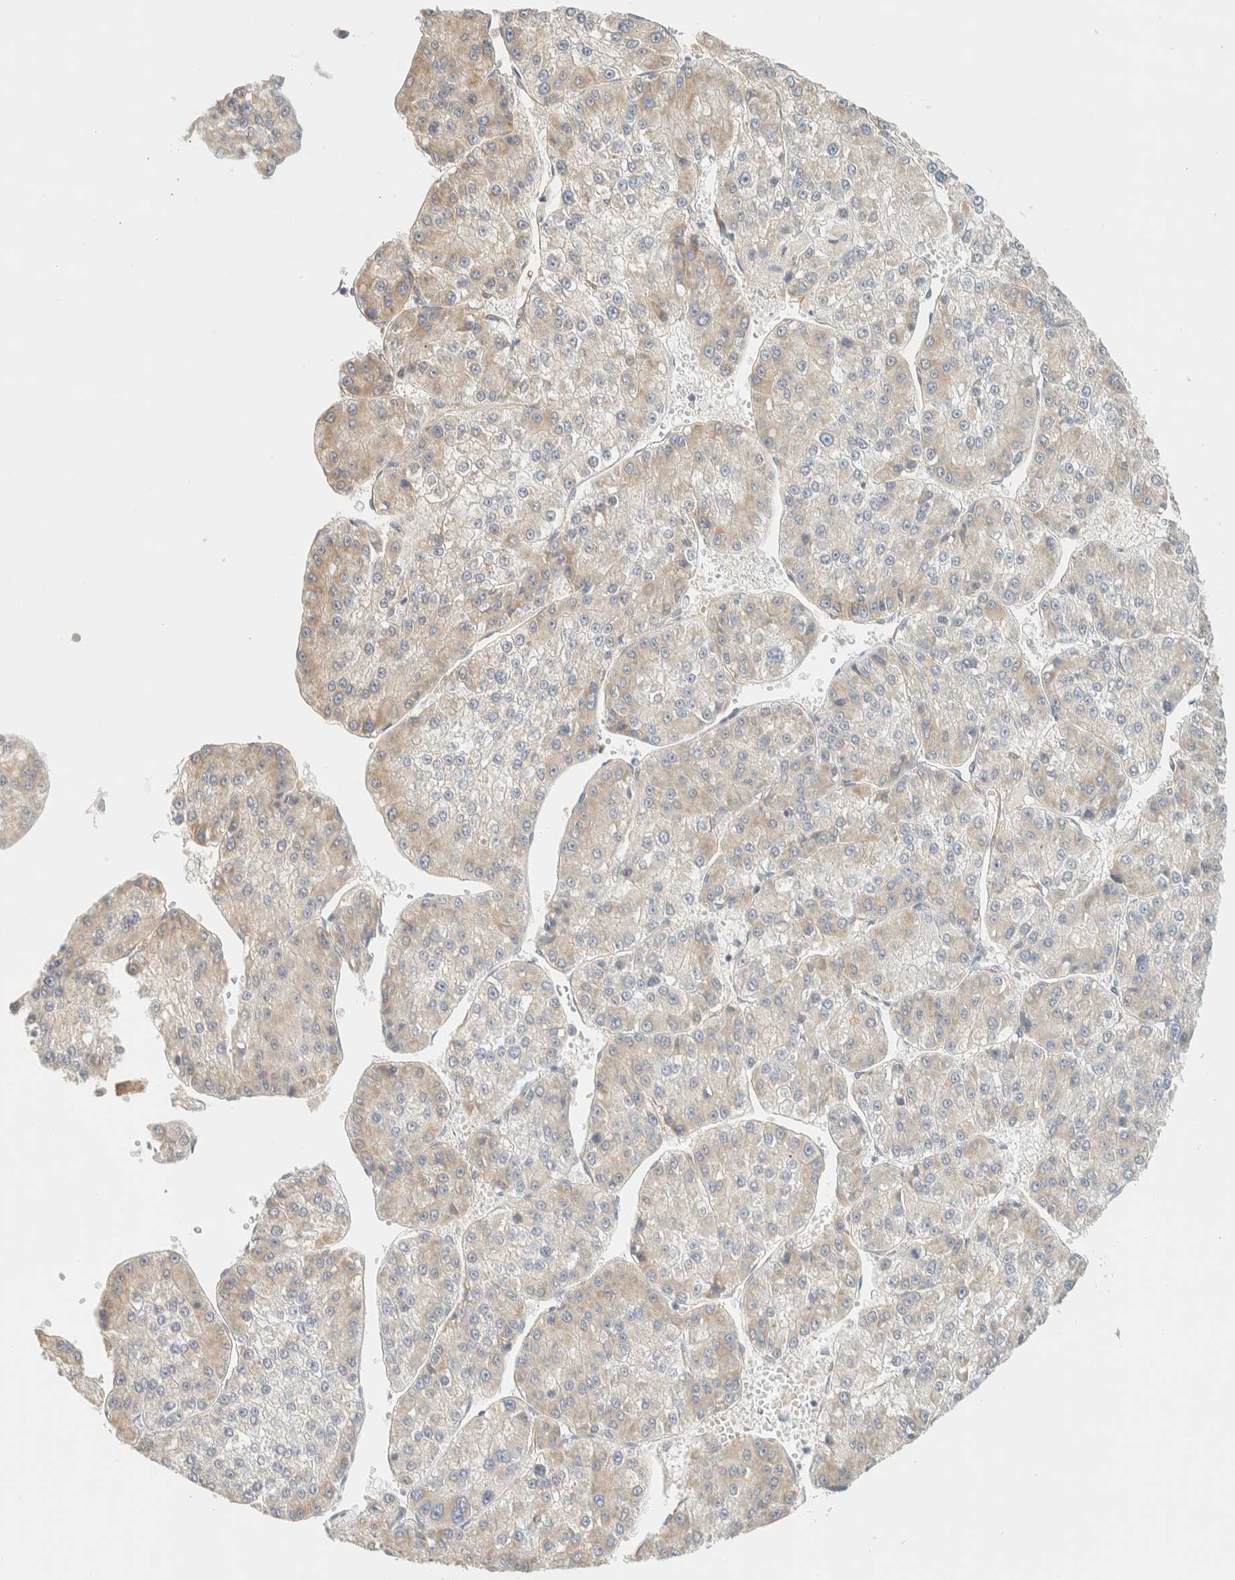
{"staining": {"intensity": "weak", "quantity": "<25%", "location": "cytoplasmic/membranous"}, "tissue": "liver cancer", "cell_type": "Tumor cells", "image_type": "cancer", "snomed": [{"axis": "morphology", "description": "Carcinoma, Hepatocellular, NOS"}, {"axis": "topography", "description": "Liver"}], "caption": "Human liver cancer stained for a protein using immunohistochemistry reveals no staining in tumor cells.", "gene": "LIMA1", "patient": {"sex": "female", "age": 73}}